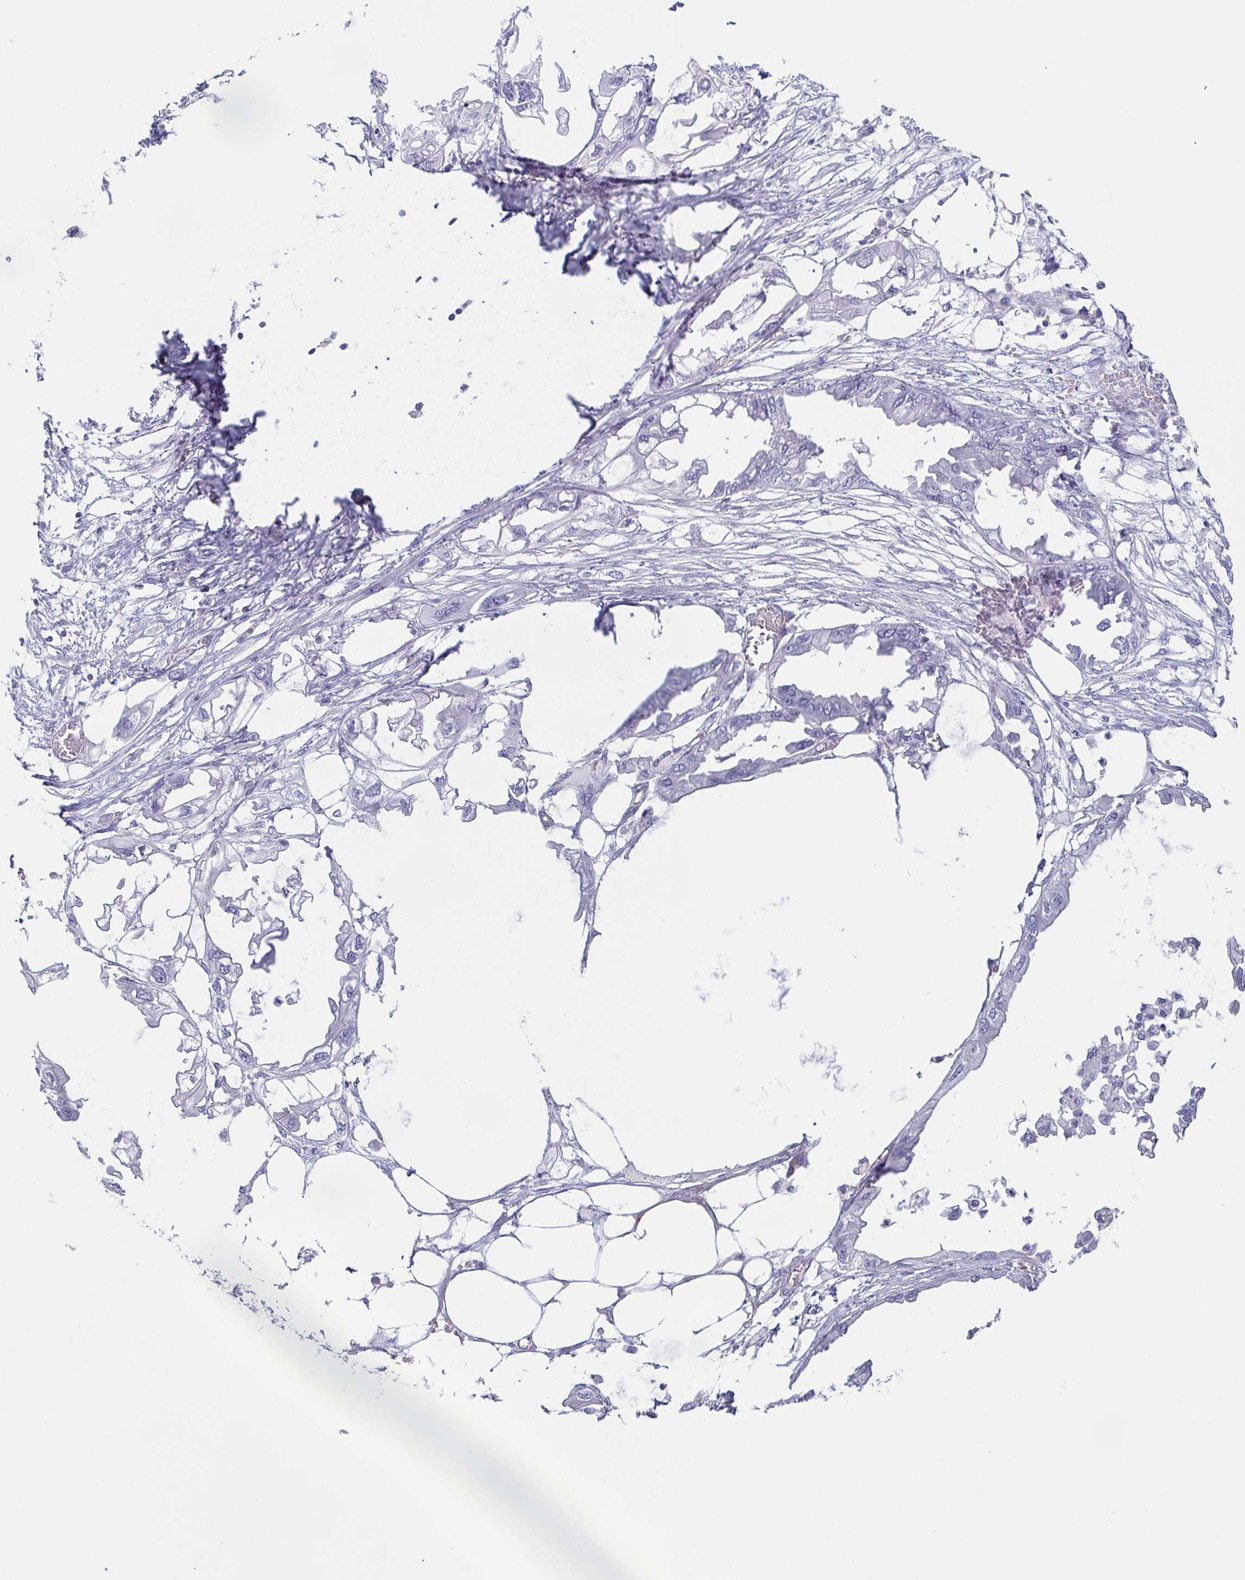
{"staining": {"intensity": "negative", "quantity": "none", "location": "none"}, "tissue": "endometrial cancer", "cell_type": "Tumor cells", "image_type": "cancer", "snomed": [{"axis": "morphology", "description": "Adenocarcinoma, NOS"}, {"axis": "morphology", "description": "Adenocarcinoma, metastatic, NOS"}, {"axis": "topography", "description": "Adipose tissue"}, {"axis": "topography", "description": "Endometrium"}], "caption": "This is an immunohistochemistry (IHC) histopathology image of endometrial metastatic adenocarcinoma. There is no staining in tumor cells.", "gene": "PRR4", "patient": {"sex": "female", "age": 67}}